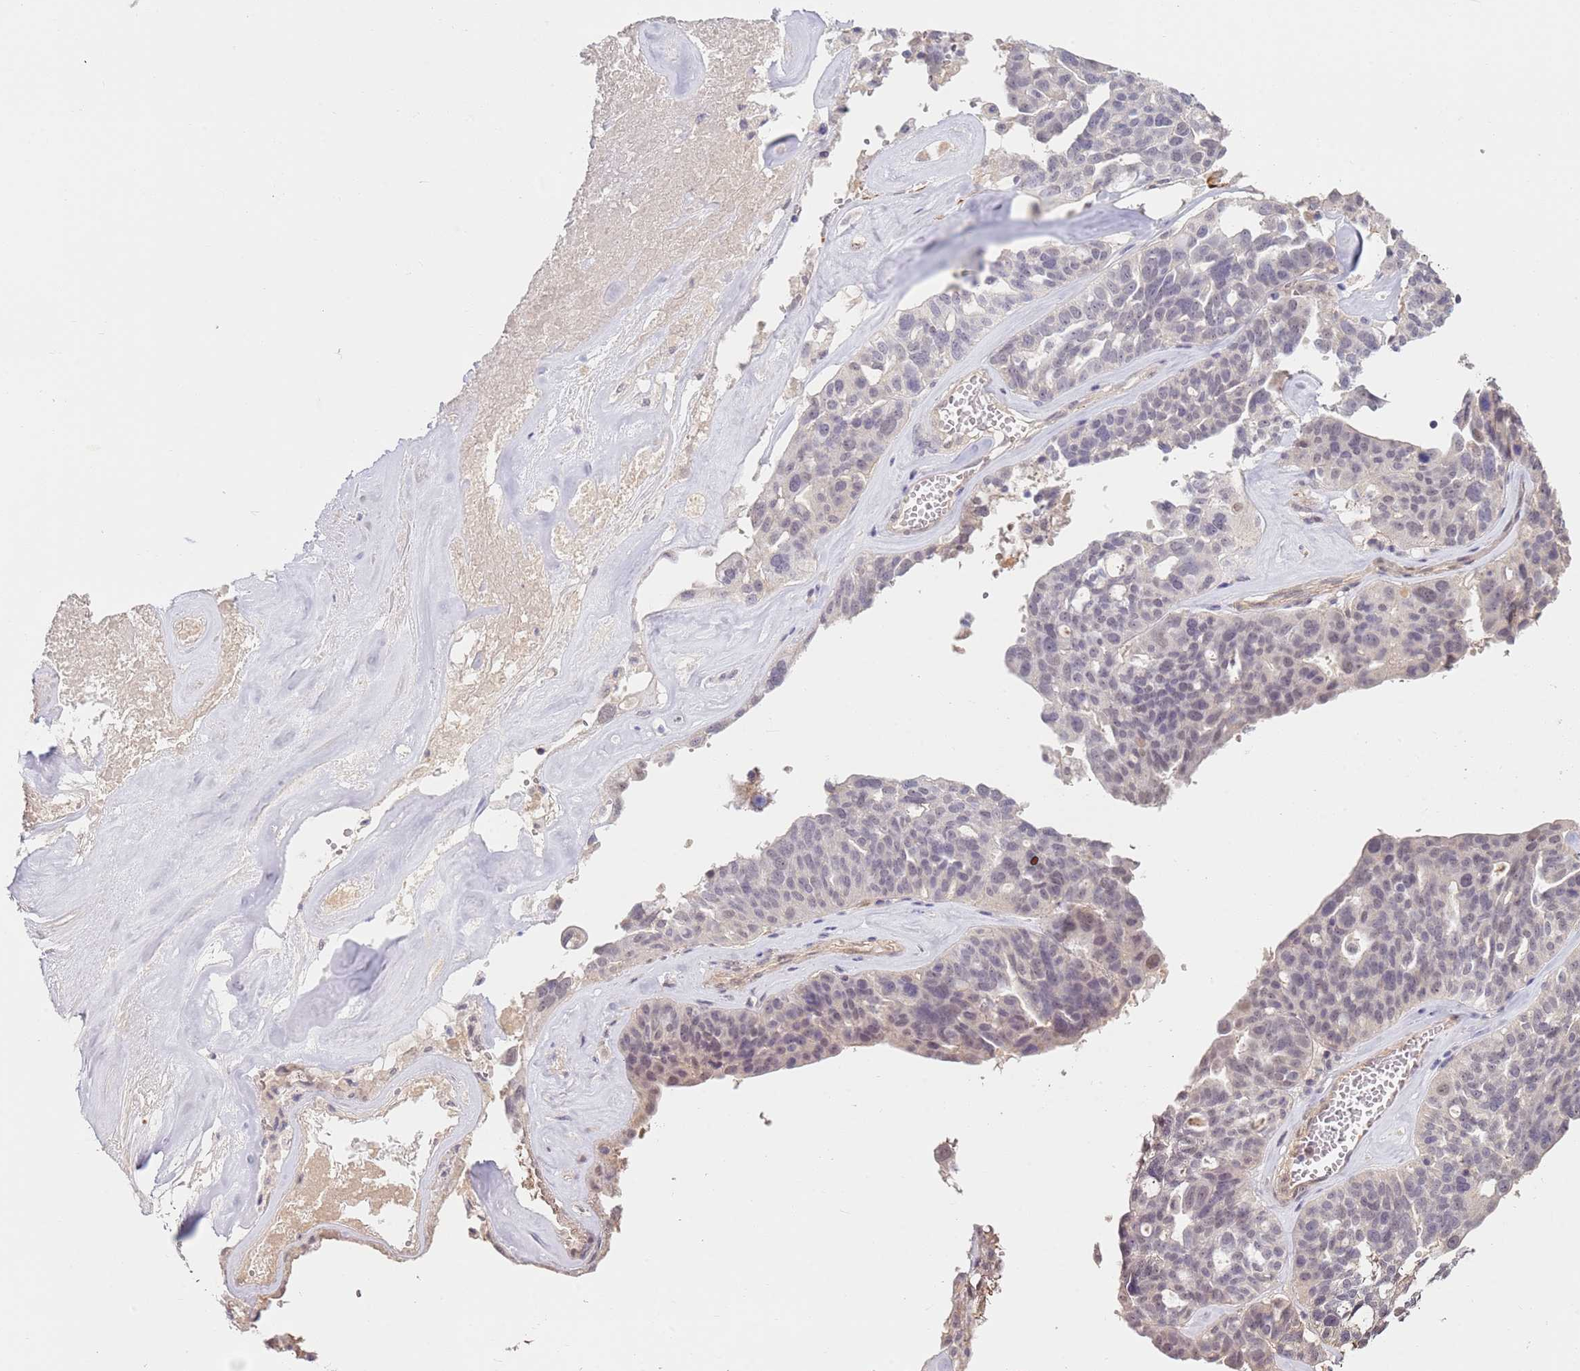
{"staining": {"intensity": "negative", "quantity": "none", "location": "none"}, "tissue": "ovarian cancer", "cell_type": "Tumor cells", "image_type": "cancer", "snomed": [{"axis": "morphology", "description": "Cystadenocarcinoma, serous, NOS"}, {"axis": "topography", "description": "Ovary"}], "caption": "The IHC histopathology image has no significant positivity in tumor cells of ovarian serous cystadenocarcinoma tissue.", "gene": "WDR93", "patient": {"sex": "female", "age": 59}}